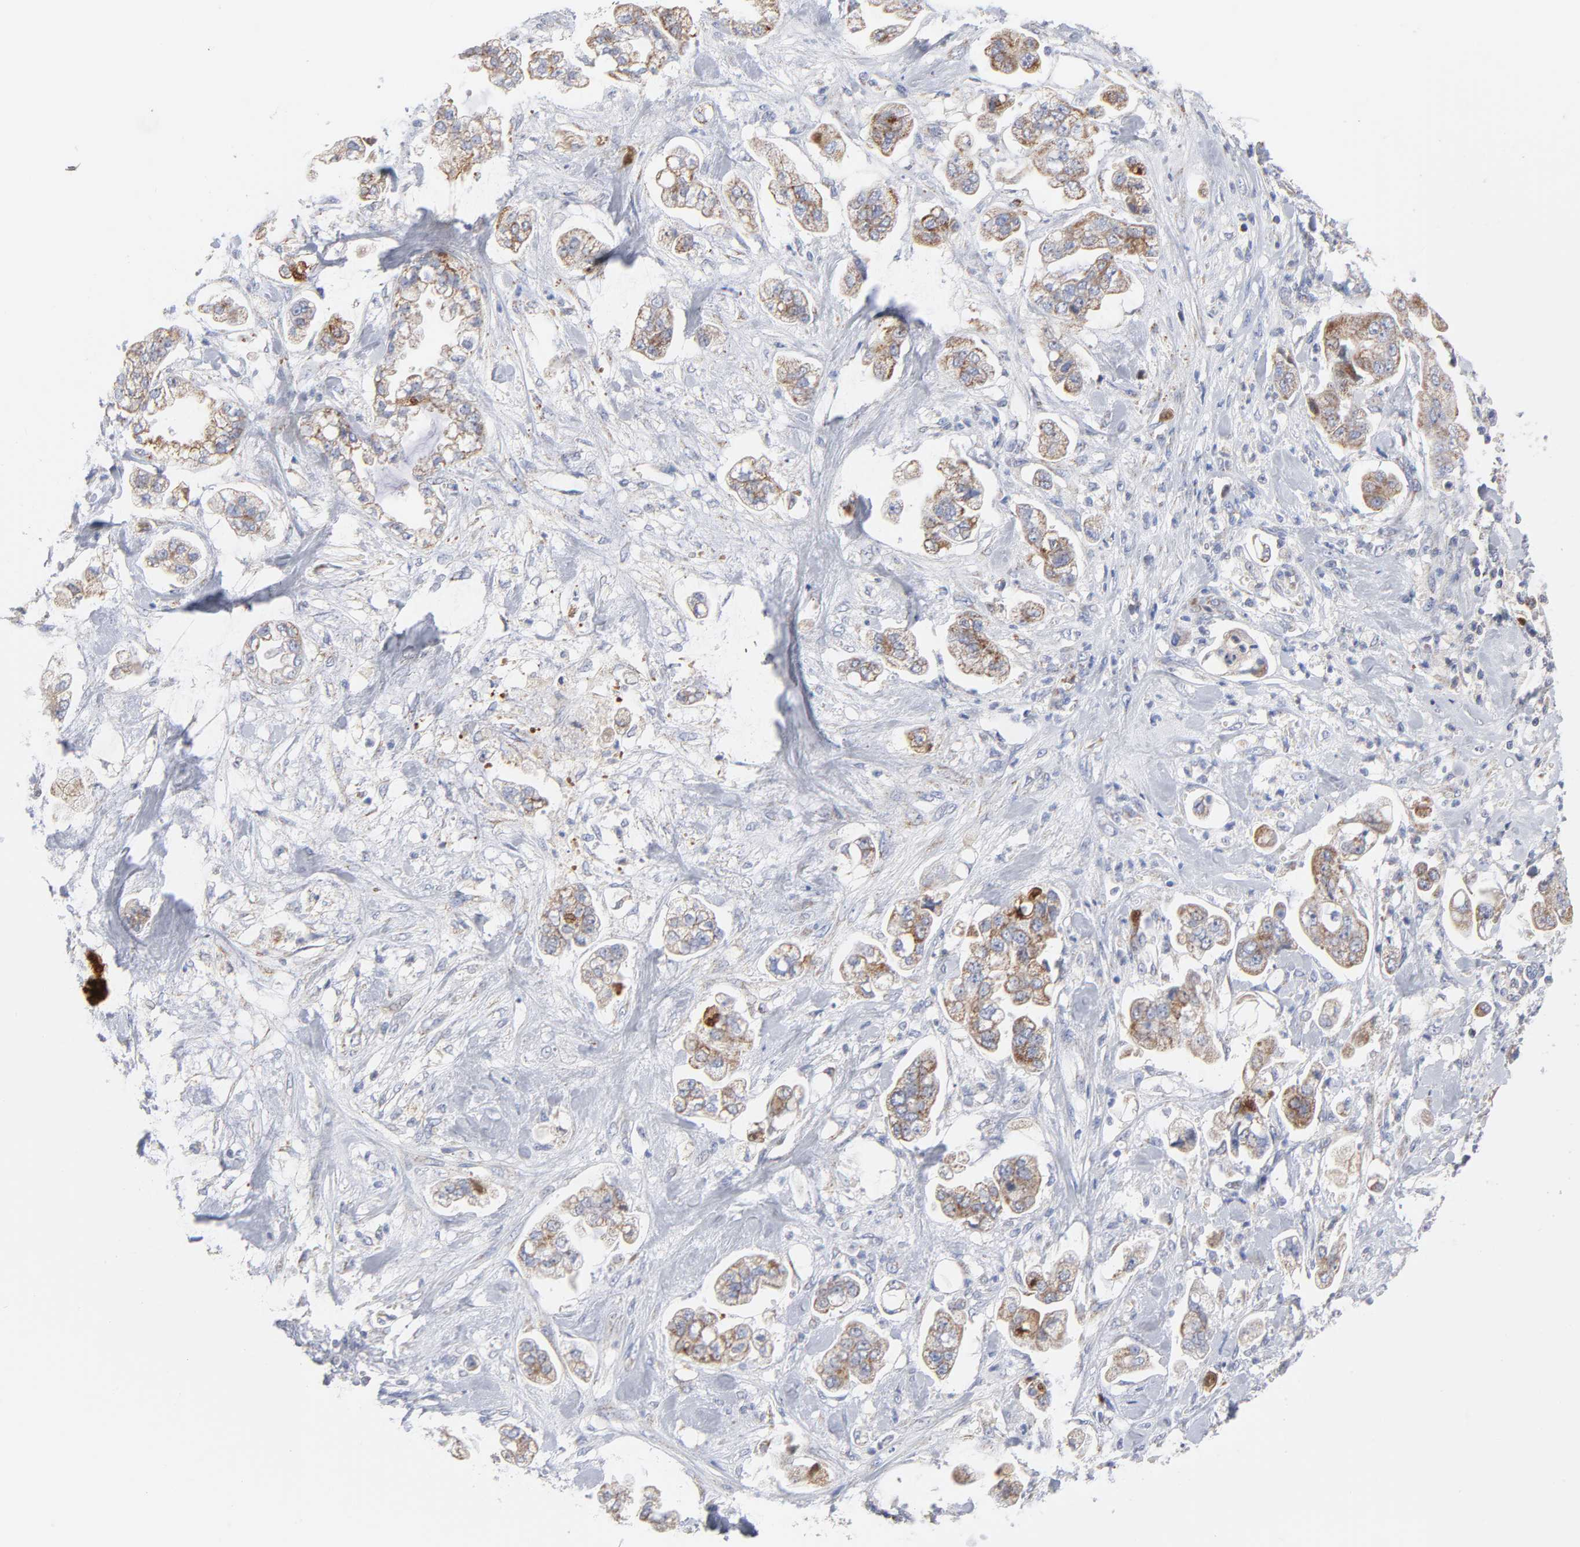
{"staining": {"intensity": "moderate", "quantity": ">75%", "location": "cytoplasmic/membranous"}, "tissue": "stomach cancer", "cell_type": "Tumor cells", "image_type": "cancer", "snomed": [{"axis": "morphology", "description": "Adenocarcinoma, NOS"}, {"axis": "topography", "description": "Stomach"}], "caption": "This histopathology image reveals stomach cancer (adenocarcinoma) stained with immunohistochemistry (IHC) to label a protein in brown. The cytoplasmic/membranous of tumor cells show moderate positivity for the protein. Nuclei are counter-stained blue.", "gene": "DIABLO", "patient": {"sex": "male", "age": 62}}